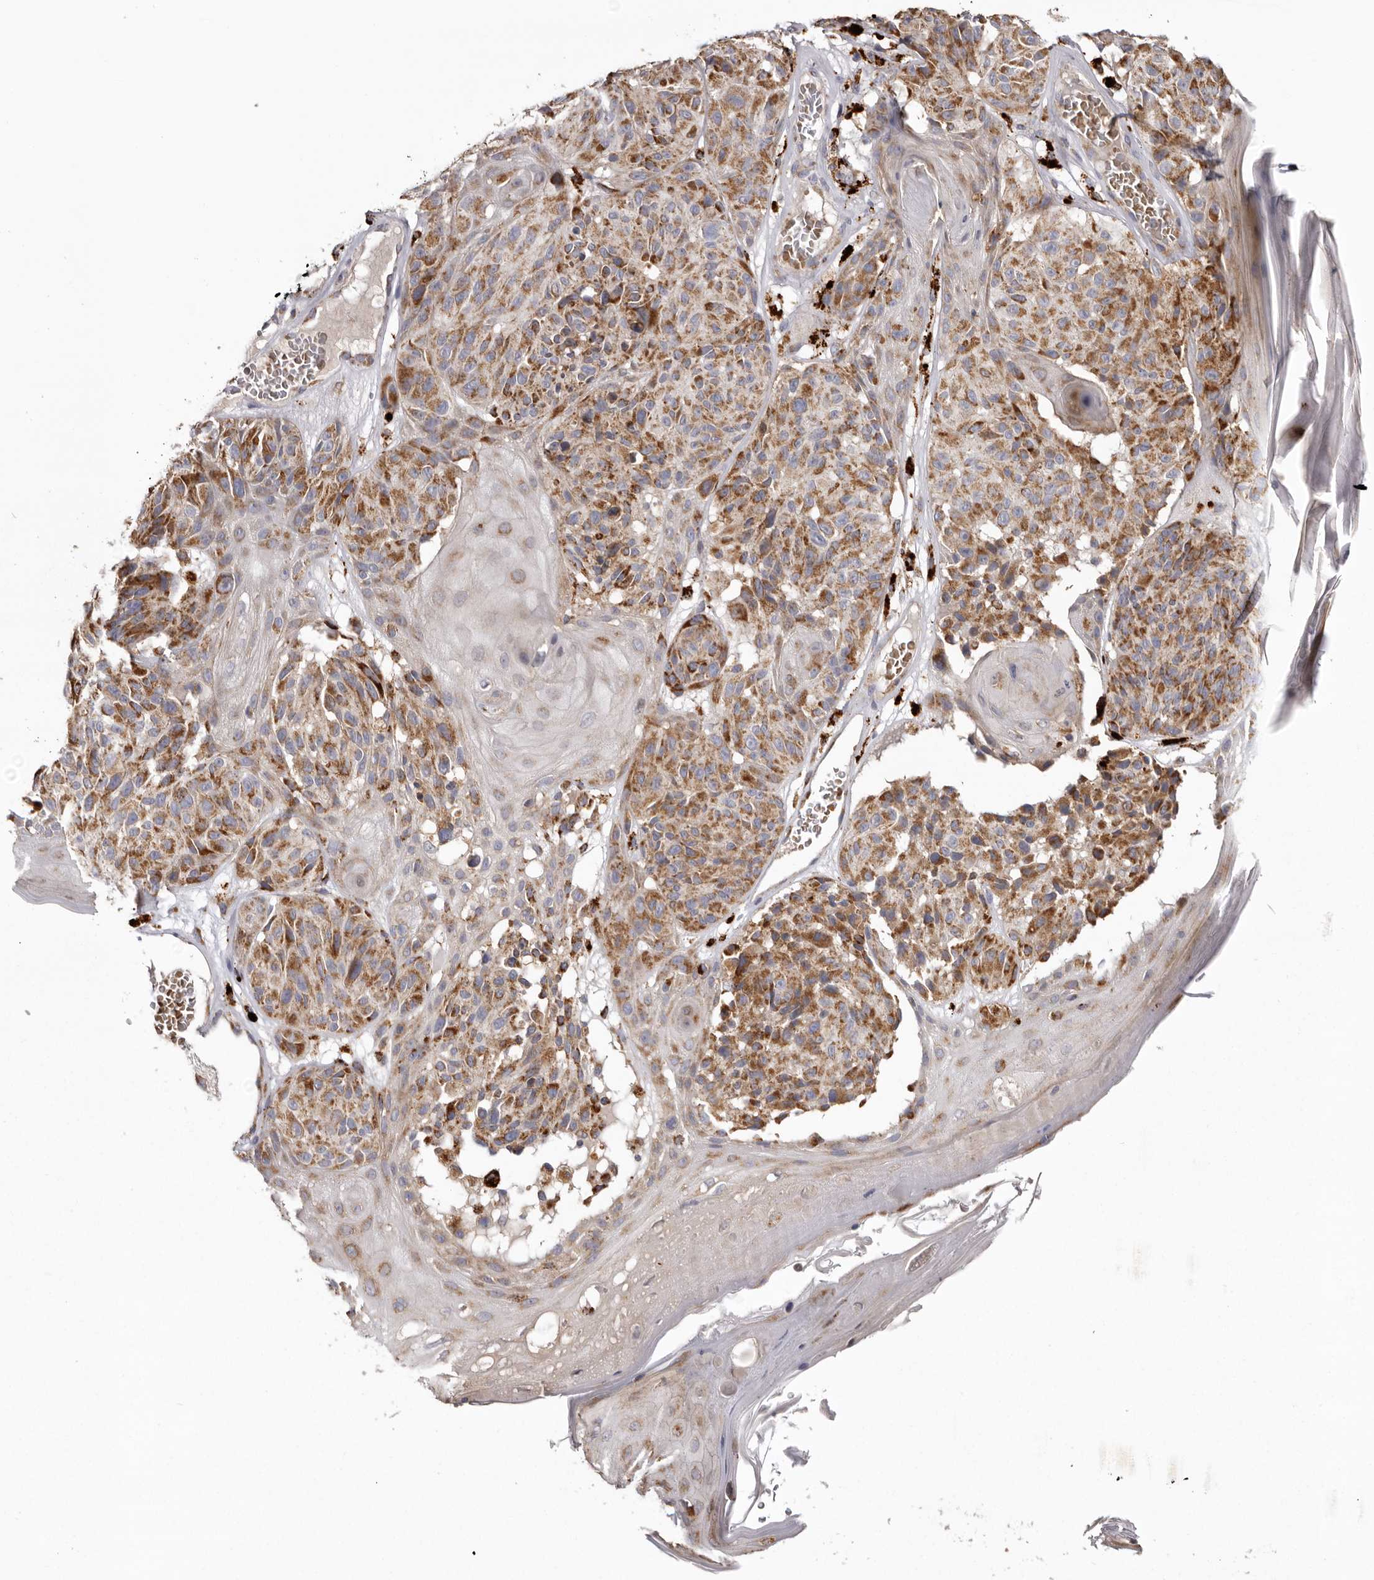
{"staining": {"intensity": "moderate", "quantity": ">75%", "location": "cytoplasmic/membranous"}, "tissue": "melanoma", "cell_type": "Tumor cells", "image_type": "cancer", "snomed": [{"axis": "morphology", "description": "Malignant melanoma, NOS"}, {"axis": "topography", "description": "Skin"}], "caption": "Moderate cytoplasmic/membranous protein expression is seen in approximately >75% of tumor cells in melanoma.", "gene": "MECR", "patient": {"sex": "male", "age": 83}}